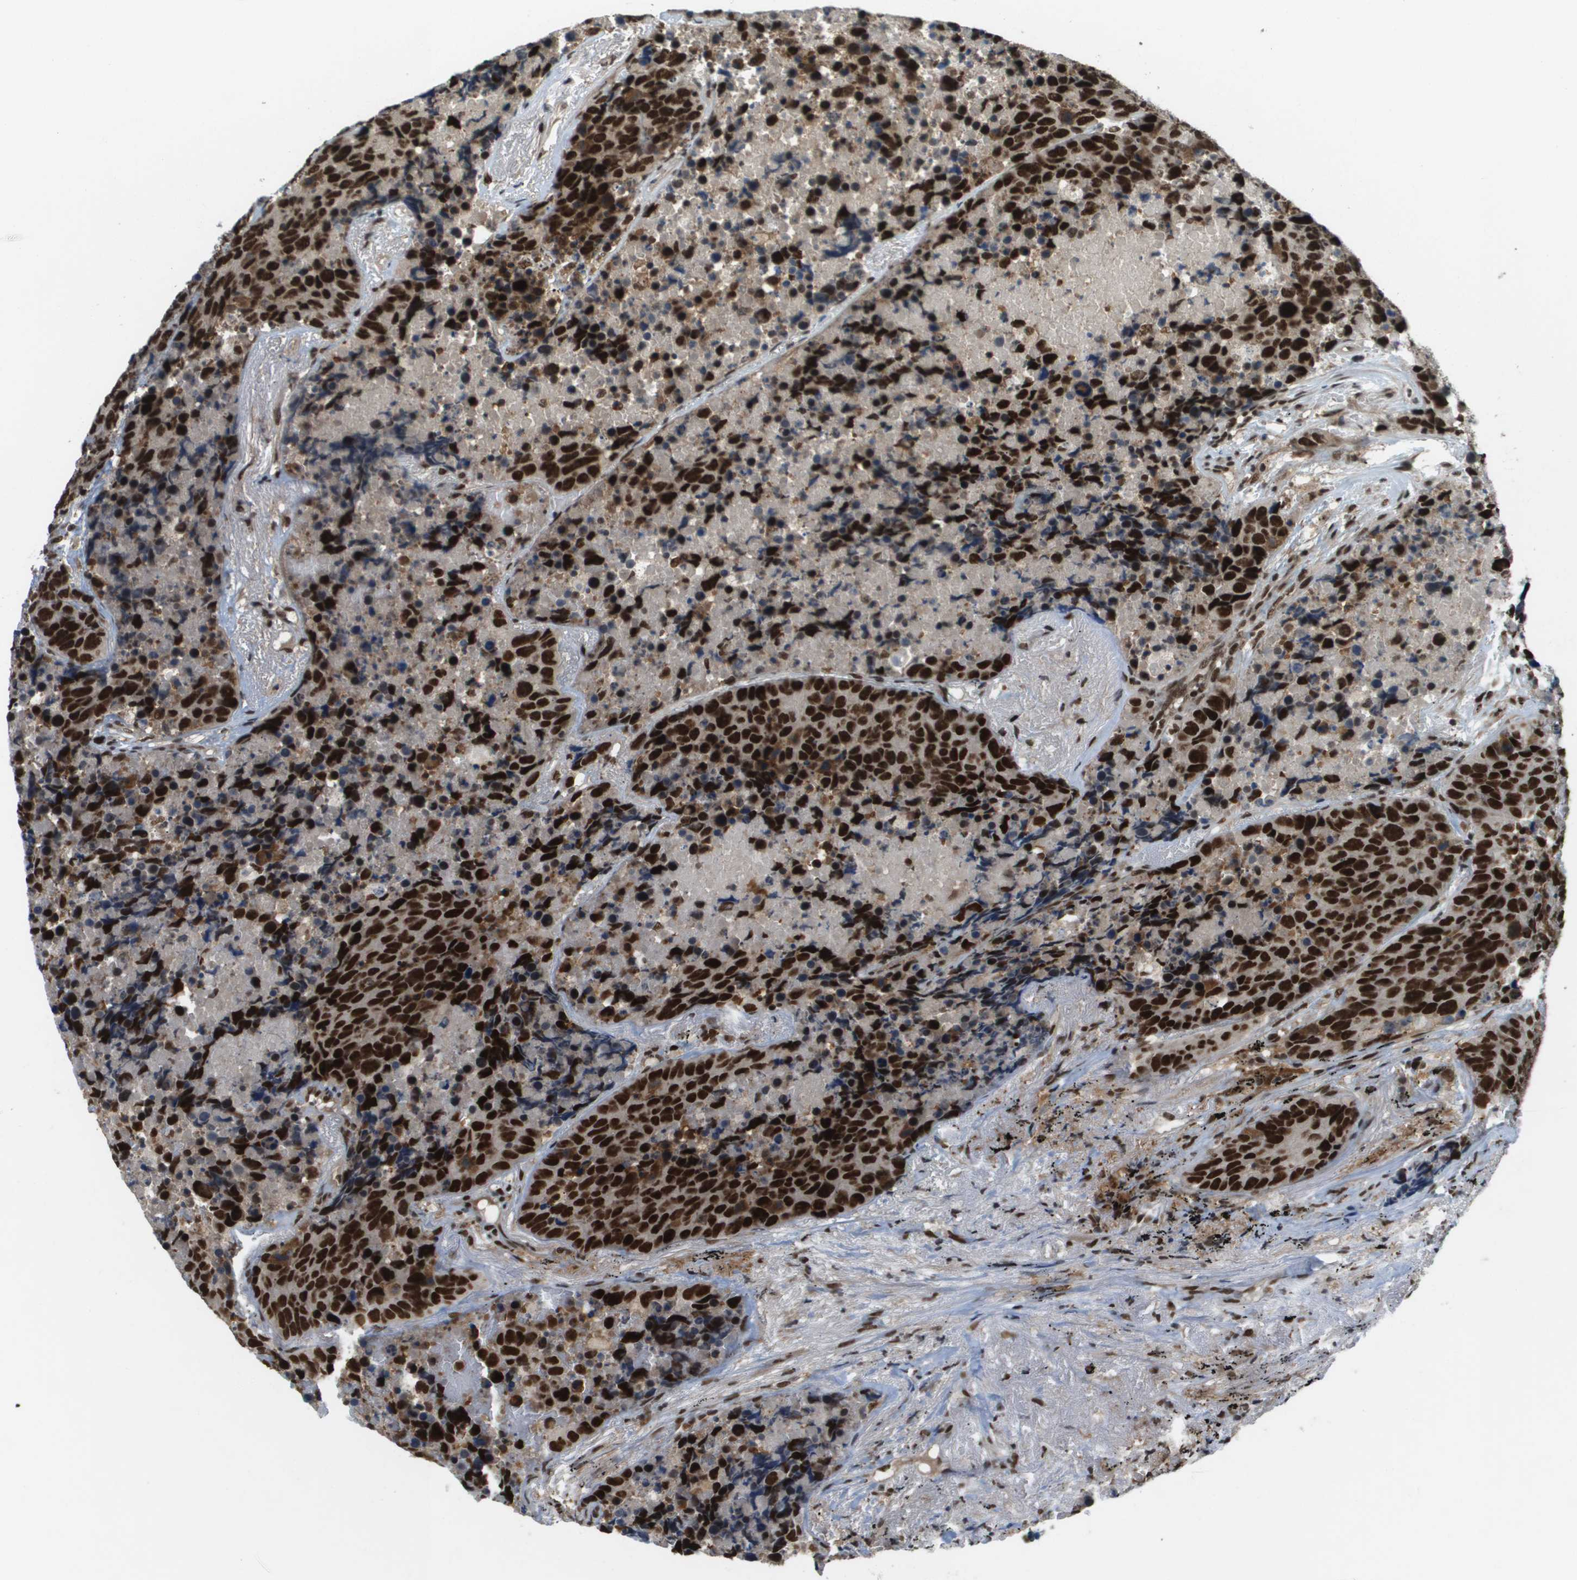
{"staining": {"intensity": "strong", "quantity": ">75%", "location": "nuclear"}, "tissue": "carcinoid", "cell_type": "Tumor cells", "image_type": "cancer", "snomed": [{"axis": "morphology", "description": "Carcinoid, malignant, NOS"}, {"axis": "topography", "description": "Lung"}], "caption": "IHC micrograph of malignant carcinoid stained for a protein (brown), which reveals high levels of strong nuclear positivity in about >75% of tumor cells.", "gene": "PRCC", "patient": {"sex": "male", "age": 60}}